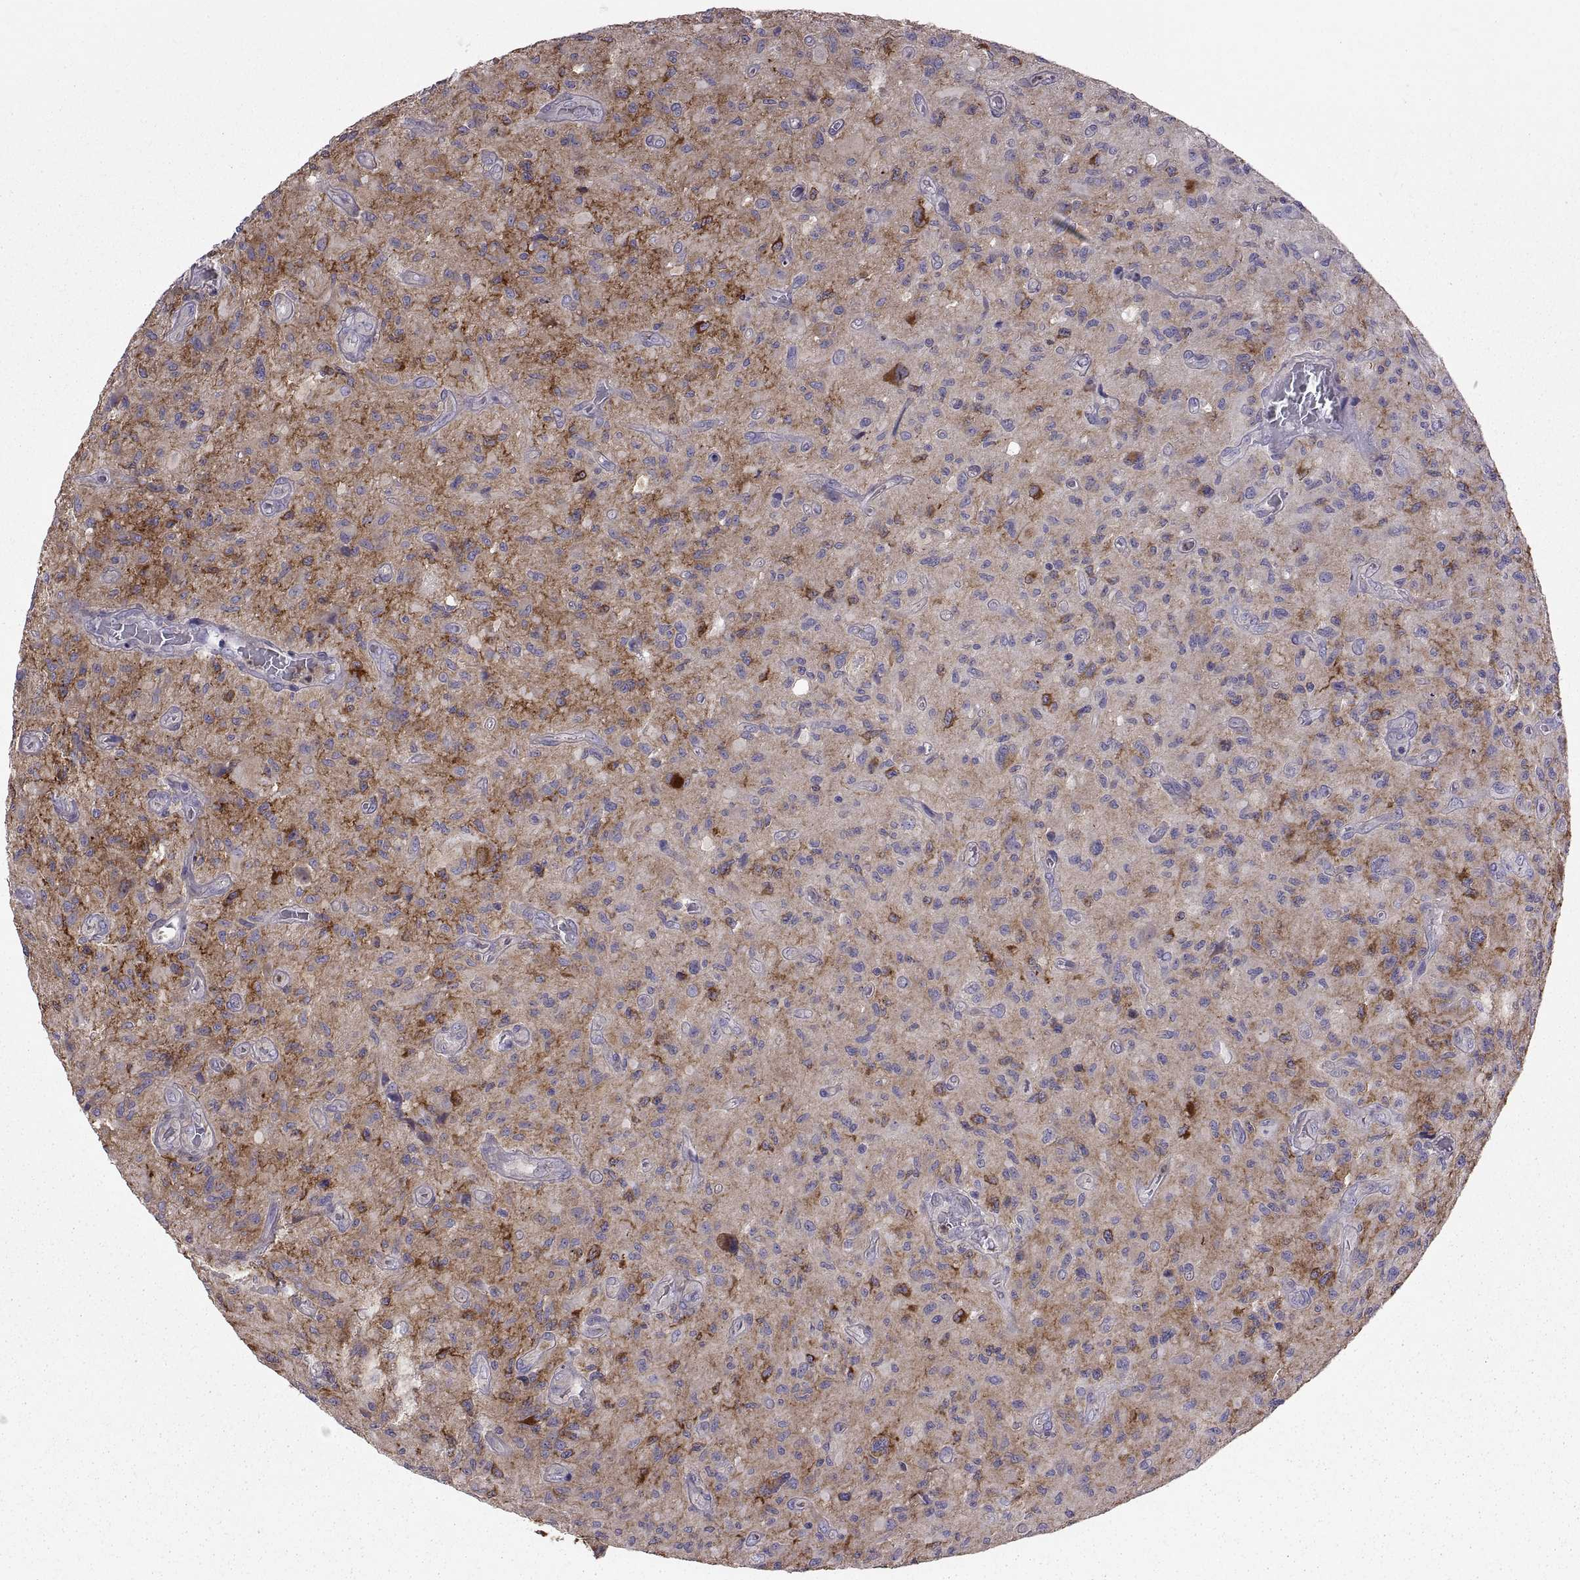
{"staining": {"intensity": "strong", "quantity": "<25%", "location": "cytoplasmic/membranous"}, "tissue": "glioma", "cell_type": "Tumor cells", "image_type": "cancer", "snomed": [{"axis": "morphology", "description": "Glioma, malignant, NOS"}, {"axis": "morphology", "description": "Glioma, malignant, High grade"}, {"axis": "topography", "description": "Brain"}], "caption": "This is a micrograph of immunohistochemistry (IHC) staining of glioma, which shows strong staining in the cytoplasmic/membranous of tumor cells.", "gene": "EMILIN2", "patient": {"sex": "female", "age": 71}}